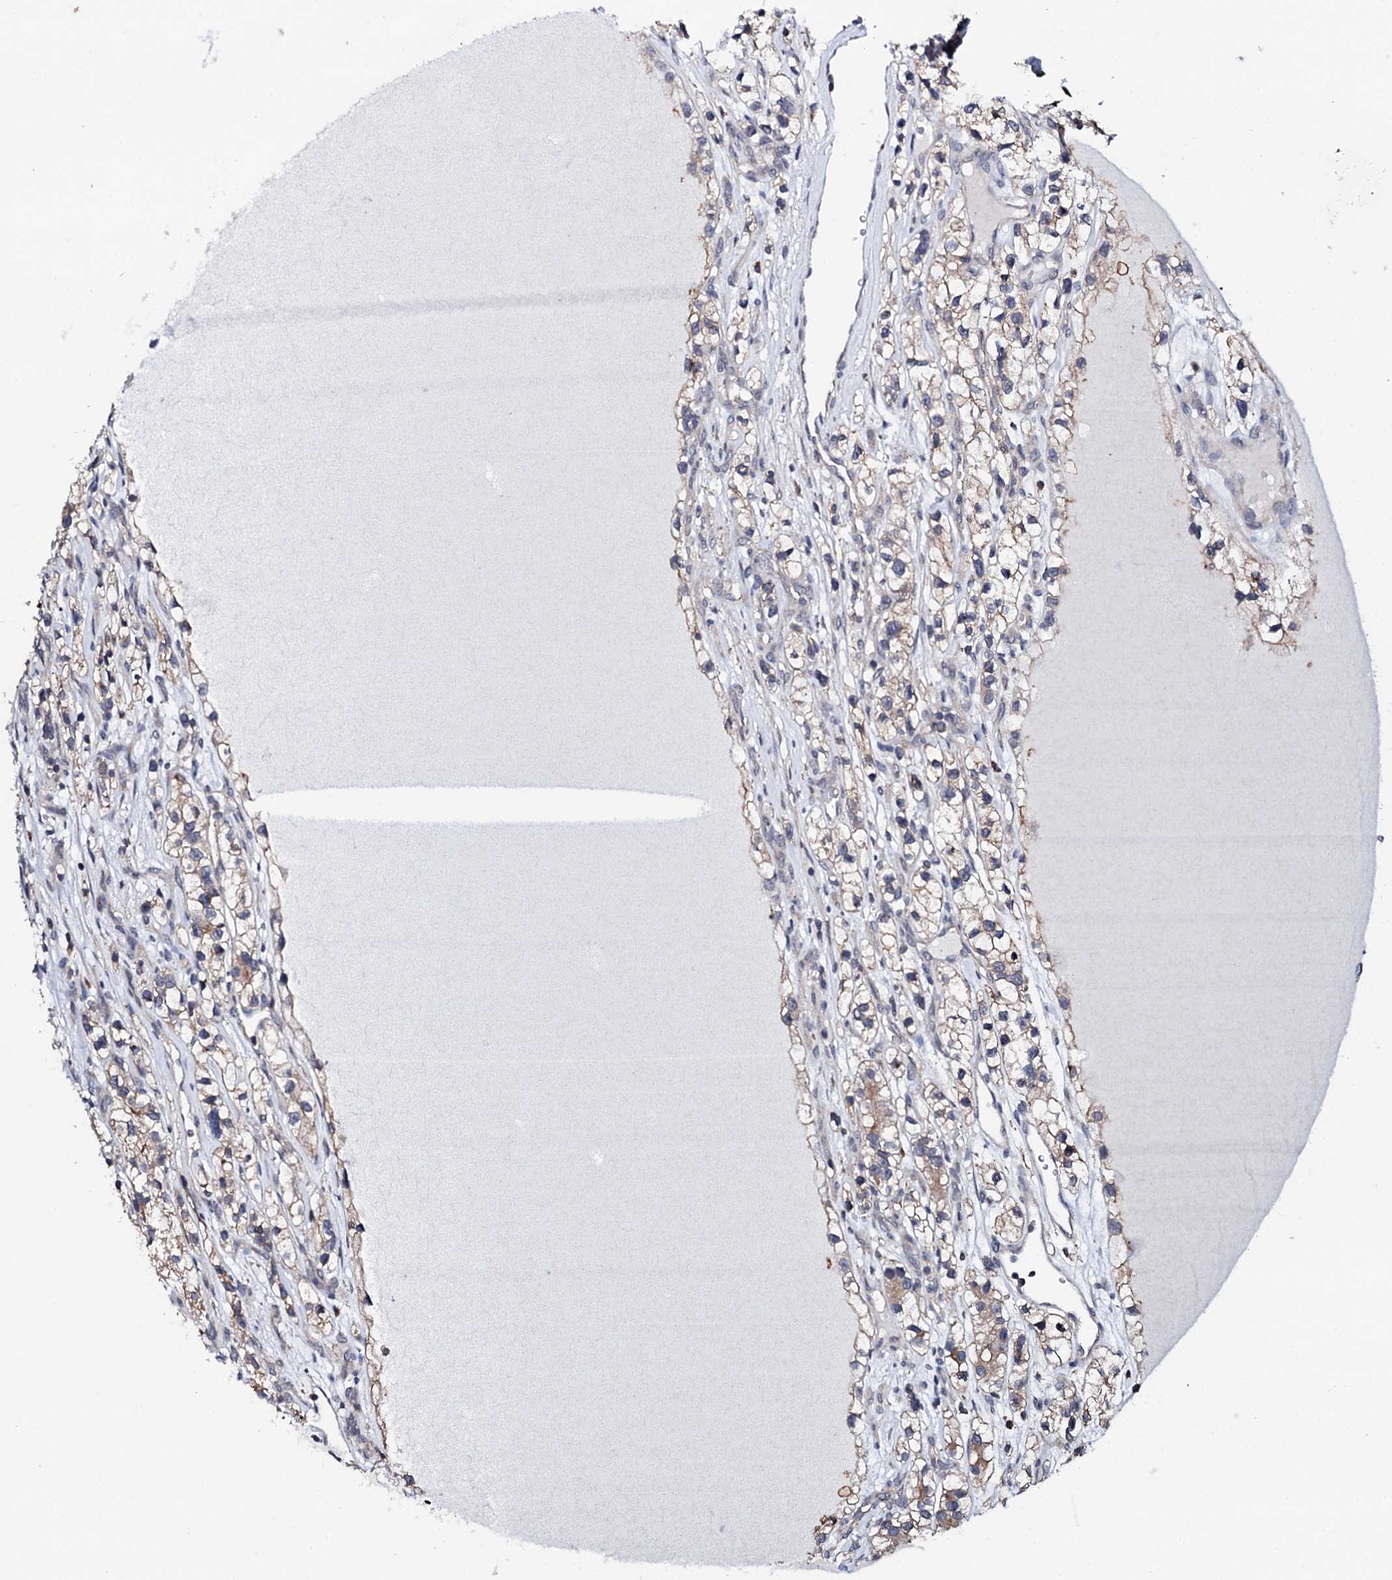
{"staining": {"intensity": "weak", "quantity": "25%-75%", "location": "cytoplasmic/membranous"}, "tissue": "renal cancer", "cell_type": "Tumor cells", "image_type": "cancer", "snomed": [{"axis": "morphology", "description": "Adenocarcinoma, NOS"}, {"axis": "topography", "description": "Kidney"}], "caption": "This is a micrograph of IHC staining of adenocarcinoma (renal), which shows weak positivity in the cytoplasmic/membranous of tumor cells.", "gene": "EDC3", "patient": {"sex": "female", "age": 57}}